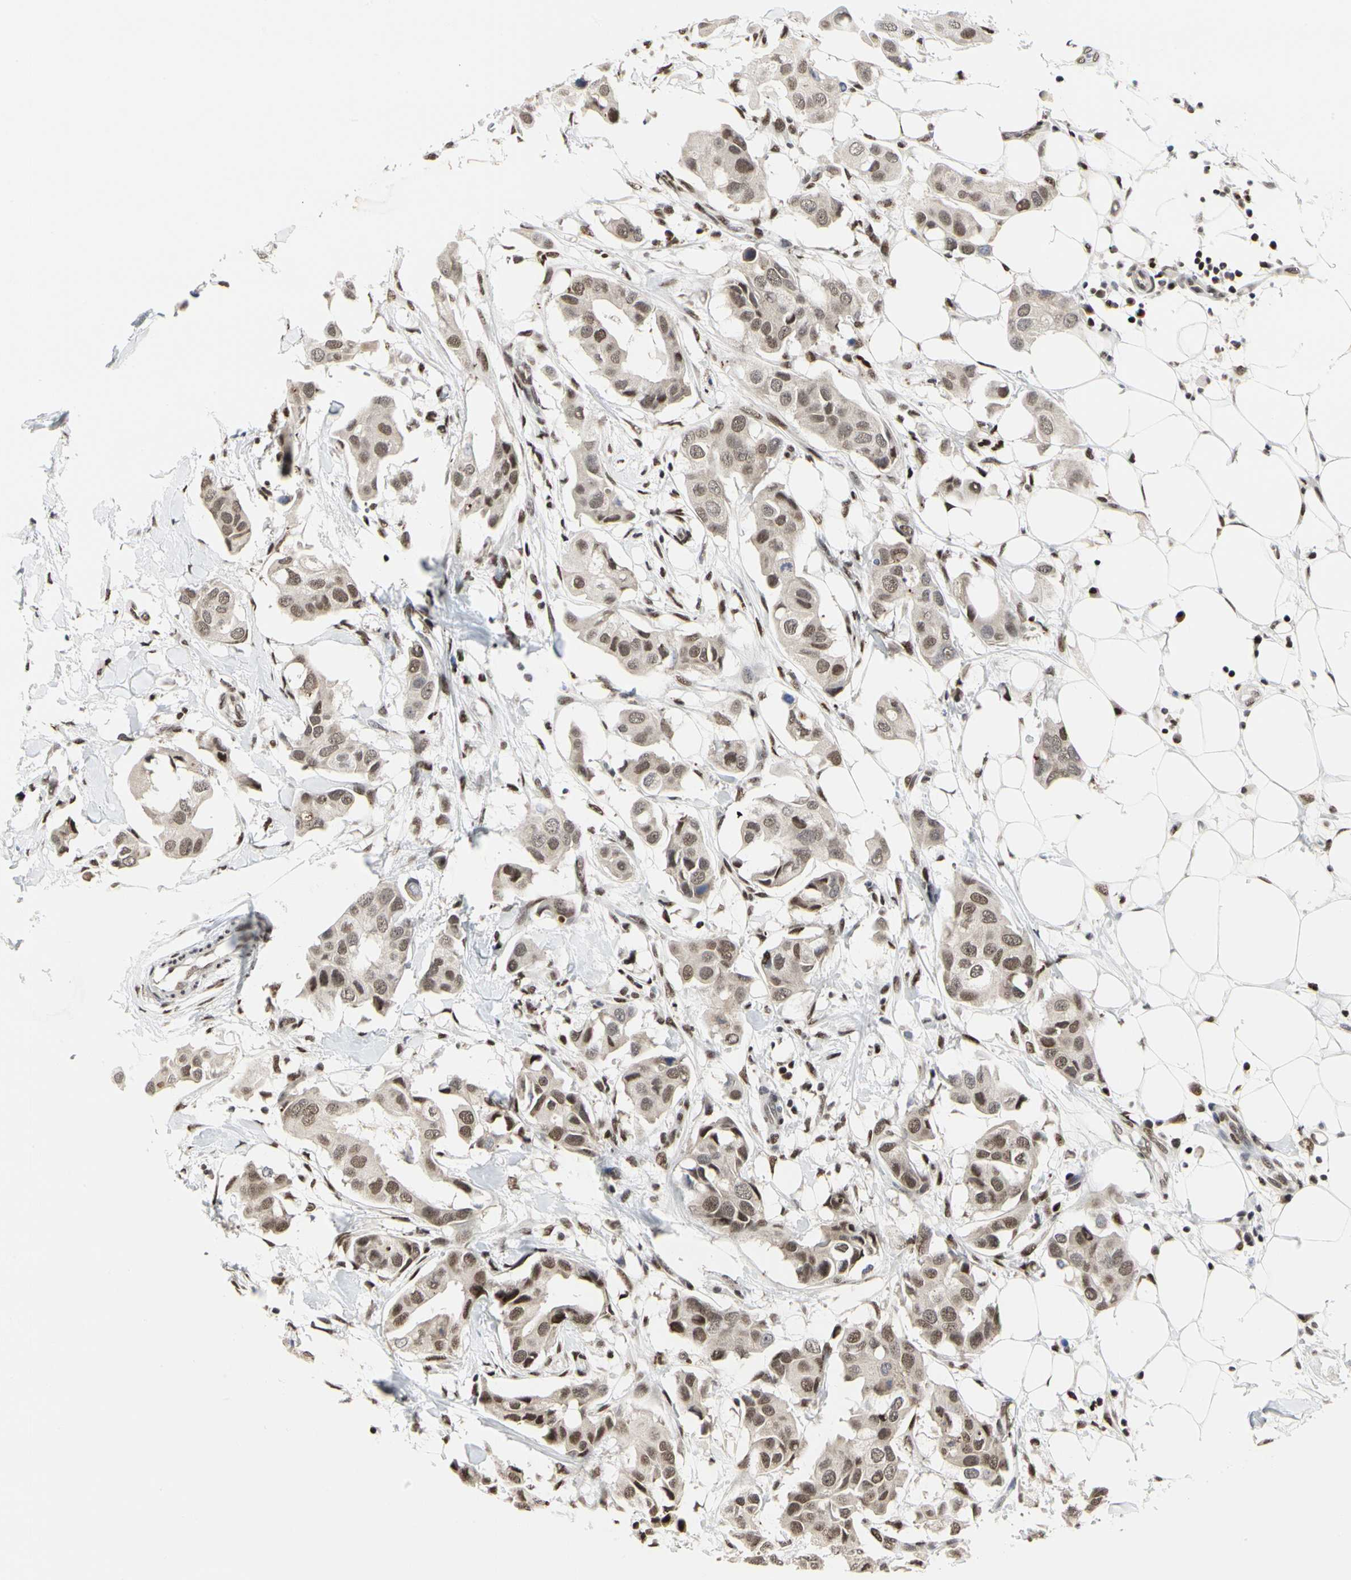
{"staining": {"intensity": "moderate", "quantity": "25%-75%", "location": "nuclear"}, "tissue": "breast cancer", "cell_type": "Tumor cells", "image_type": "cancer", "snomed": [{"axis": "morphology", "description": "Duct carcinoma"}, {"axis": "topography", "description": "Breast"}], "caption": "High-magnification brightfield microscopy of breast infiltrating ductal carcinoma stained with DAB (3,3'-diaminobenzidine) (brown) and counterstained with hematoxylin (blue). tumor cells exhibit moderate nuclear expression is identified in about25%-75% of cells.", "gene": "PRMT3", "patient": {"sex": "female", "age": 40}}